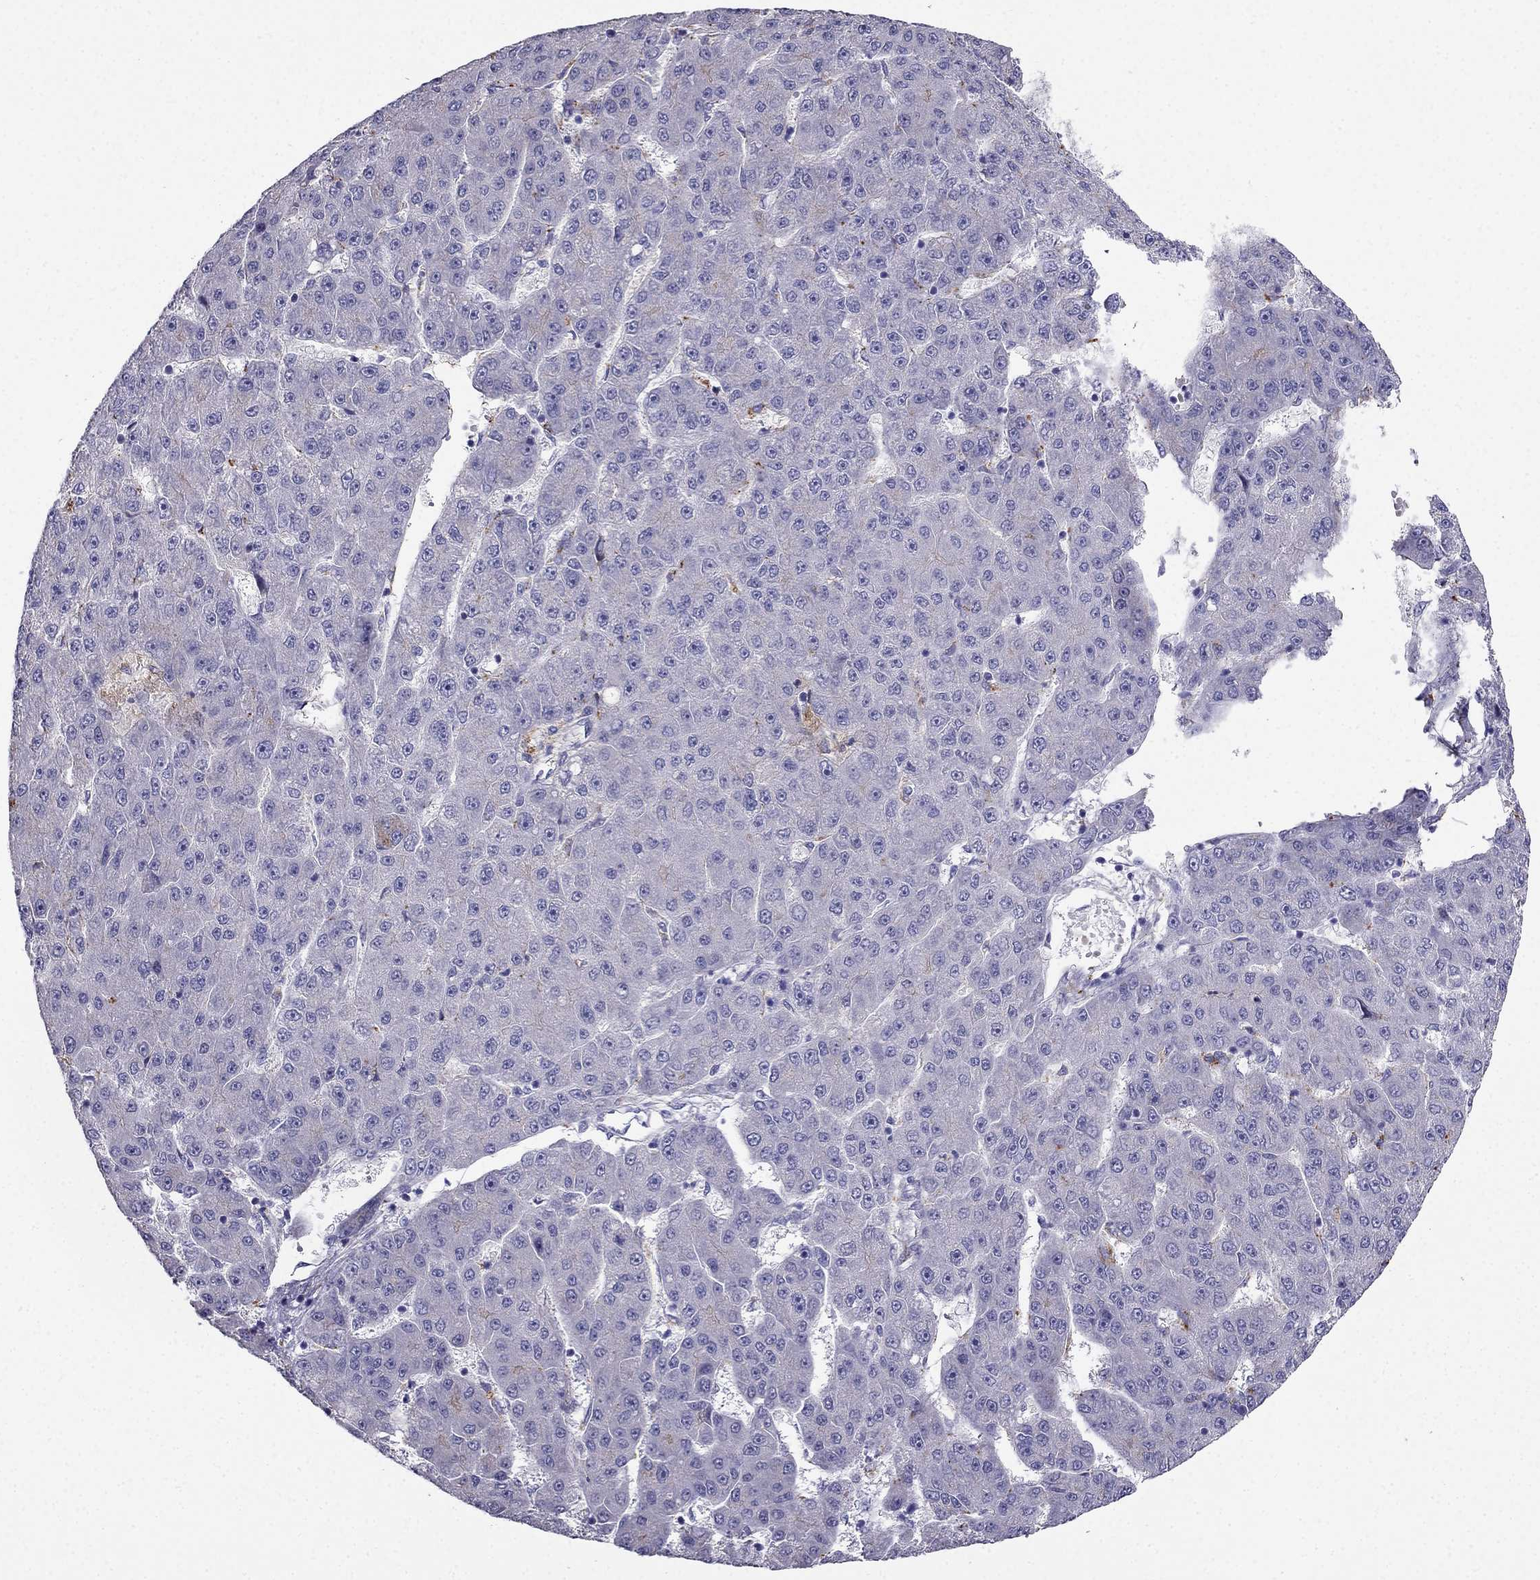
{"staining": {"intensity": "negative", "quantity": "none", "location": "none"}, "tissue": "liver cancer", "cell_type": "Tumor cells", "image_type": "cancer", "snomed": [{"axis": "morphology", "description": "Carcinoma, Hepatocellular, NOS"}, {"axis": "topography", "description": "Liver"}], "caption": "Immunohistochemical staining of human hepatocellular carcinoma (liver) shows no significant staining in tumor cells.", "gene": "PTH", "patient": {"sex": "male", "age": 67}}